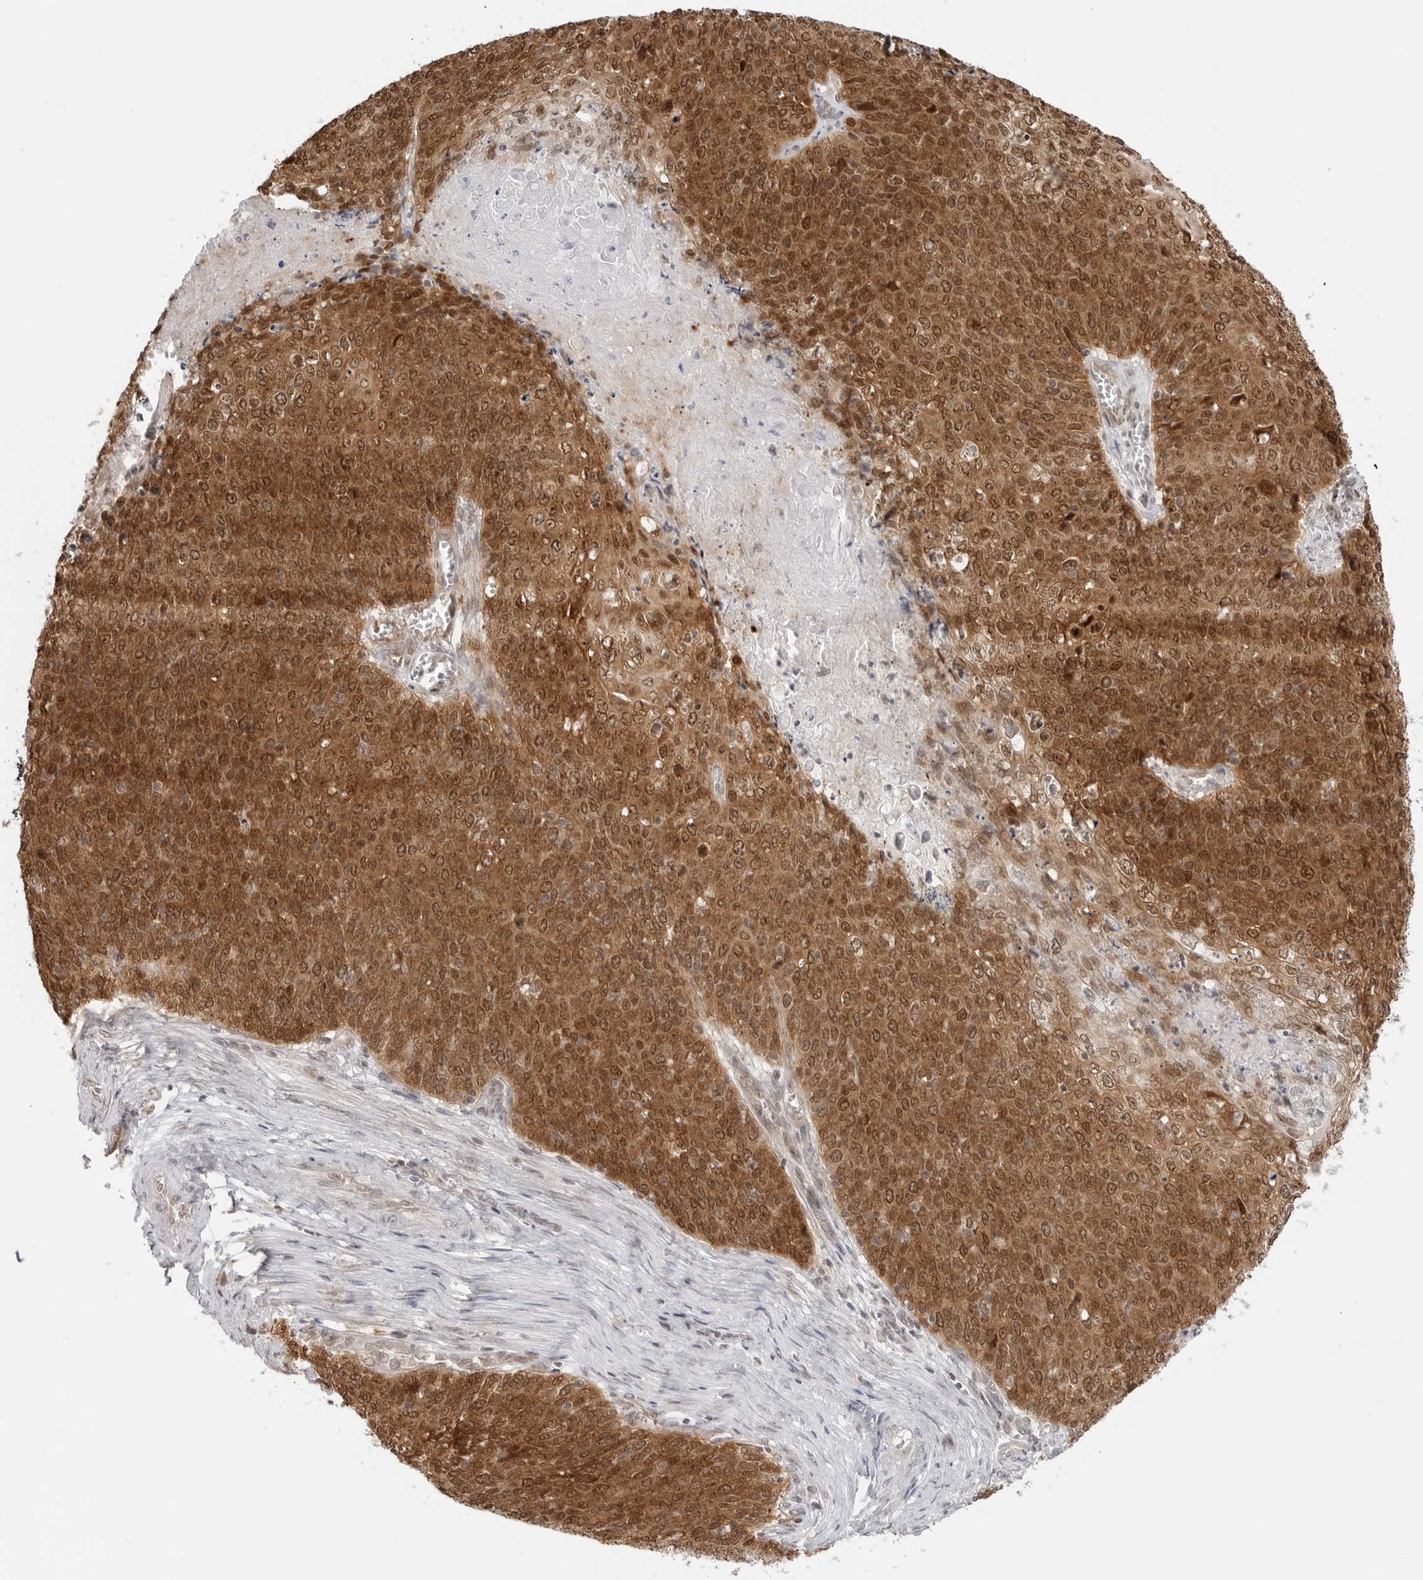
{"staining": {"intensity": "moderate", "quantity": ">75%", "location": "cytoplasmic/membranous,nuclear"}, "tissue": "cervical cancer", "cell_type": "Tumor cells", "image_type": "cancer", "snomed": [{"axis": "morphology", "description": "Squamous cell carcinoma, NOS"}, {"axis": "topography", "description": "Cervix"}], "caption": "Squamous cell carcinoma (cervical) tissue demonstrates moderate cytoplasmic/membranous and nuclear positivity in approximately >75% of tumor cells", "gene": "METAP1", "patient": {"sex": "female", "age": 39}}